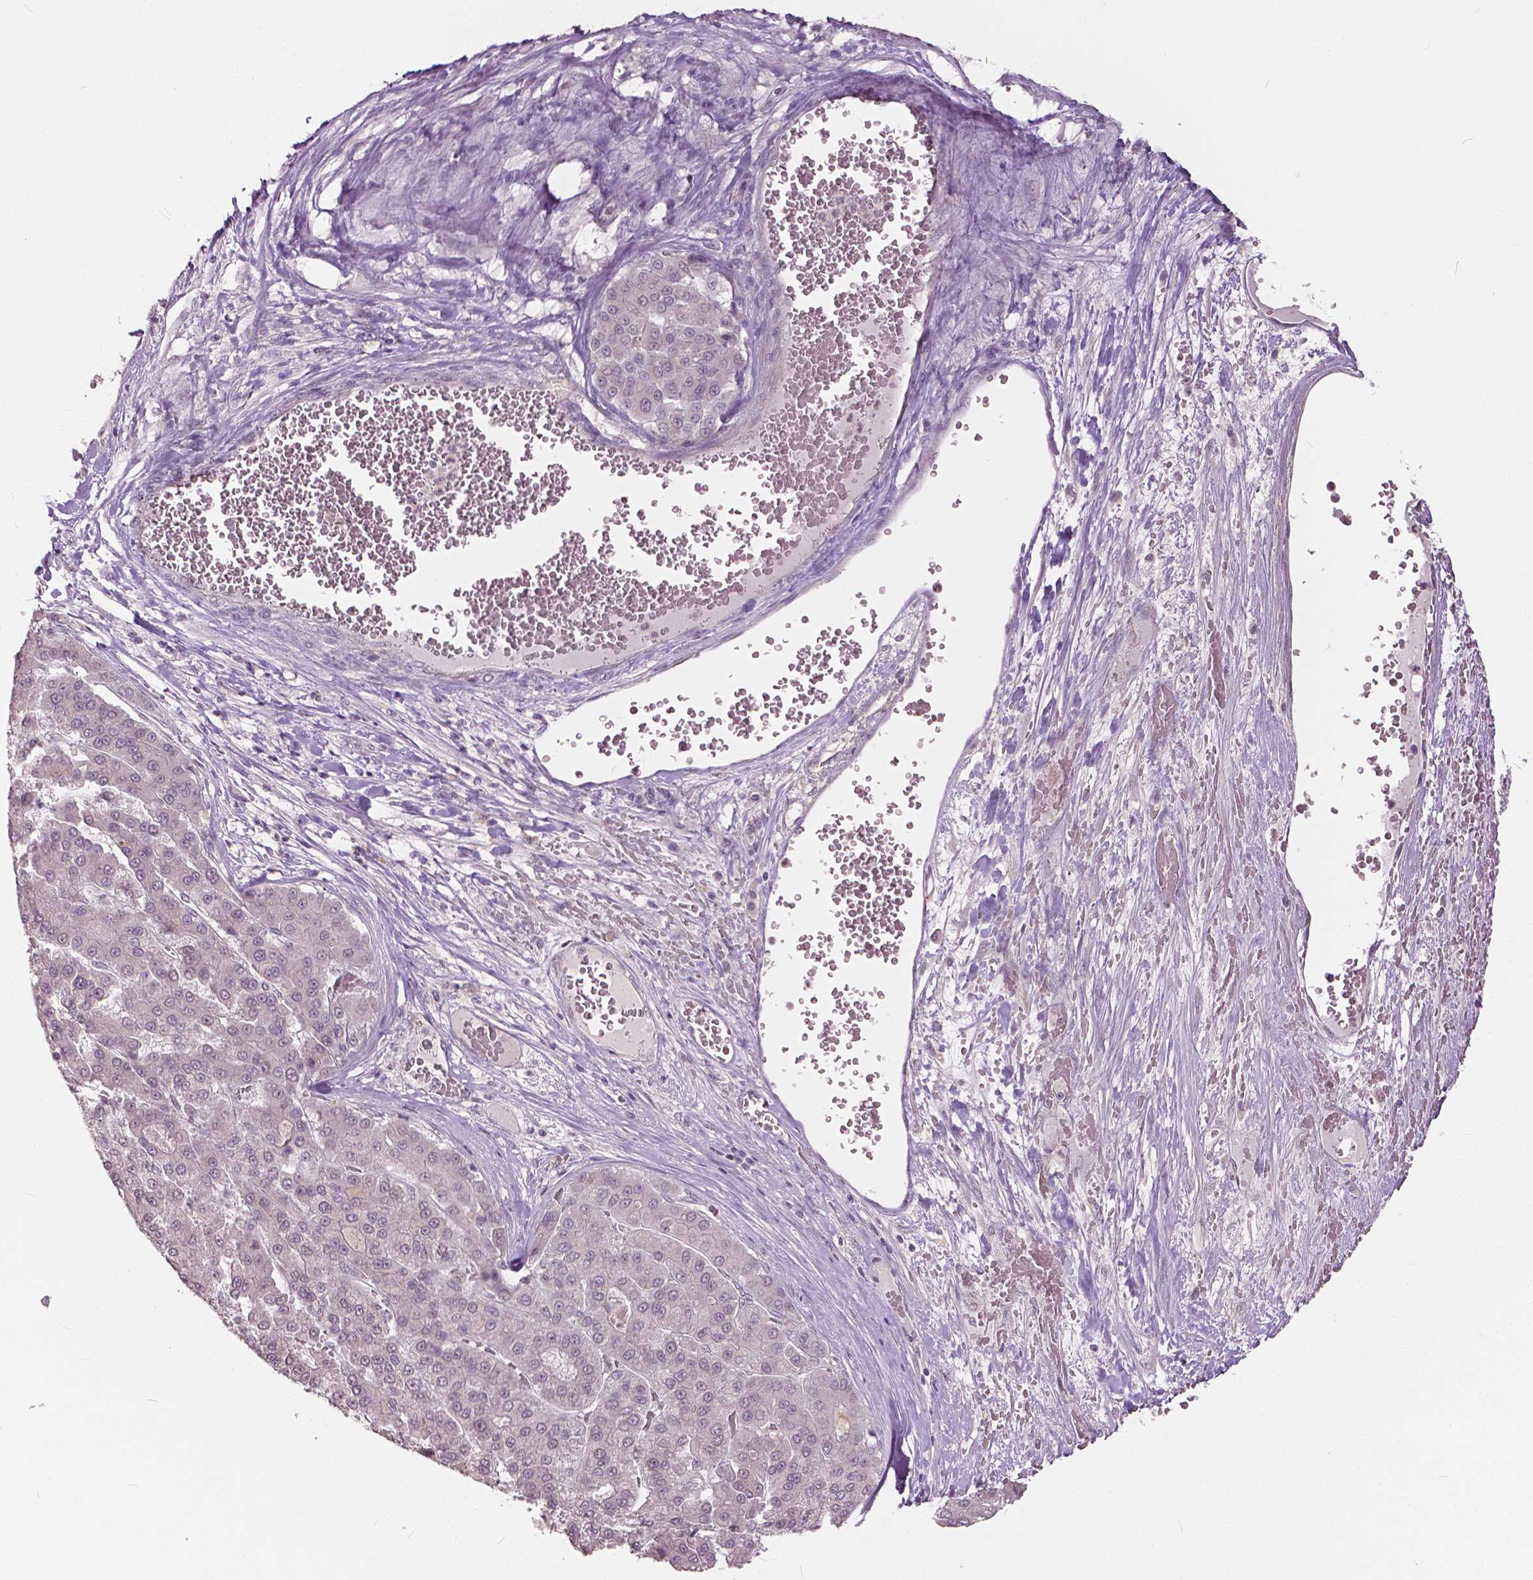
{"staining": {"intensity": "negative", "quantity": "none", "location": "none"}, "tissue": "liver cancer", "cell_type": "Tumor cells", "image_type": "cancer", "snomed": [{"axis": "morphology", "description": "Carcinoma, Hepatocellular, NOS"}, {"axis": "topography", "description": "Liver"}], "caption": "Immunohistochemistry (IHC) micrograph of hepatocellular carcinoma (liver) stained for a protein (brown), which exhibits no staining in tumor cells. (DAB immunohistochemistry, high magnification).", "gene": "NANOG", "patient": {"sex": "male", "age": 70}}